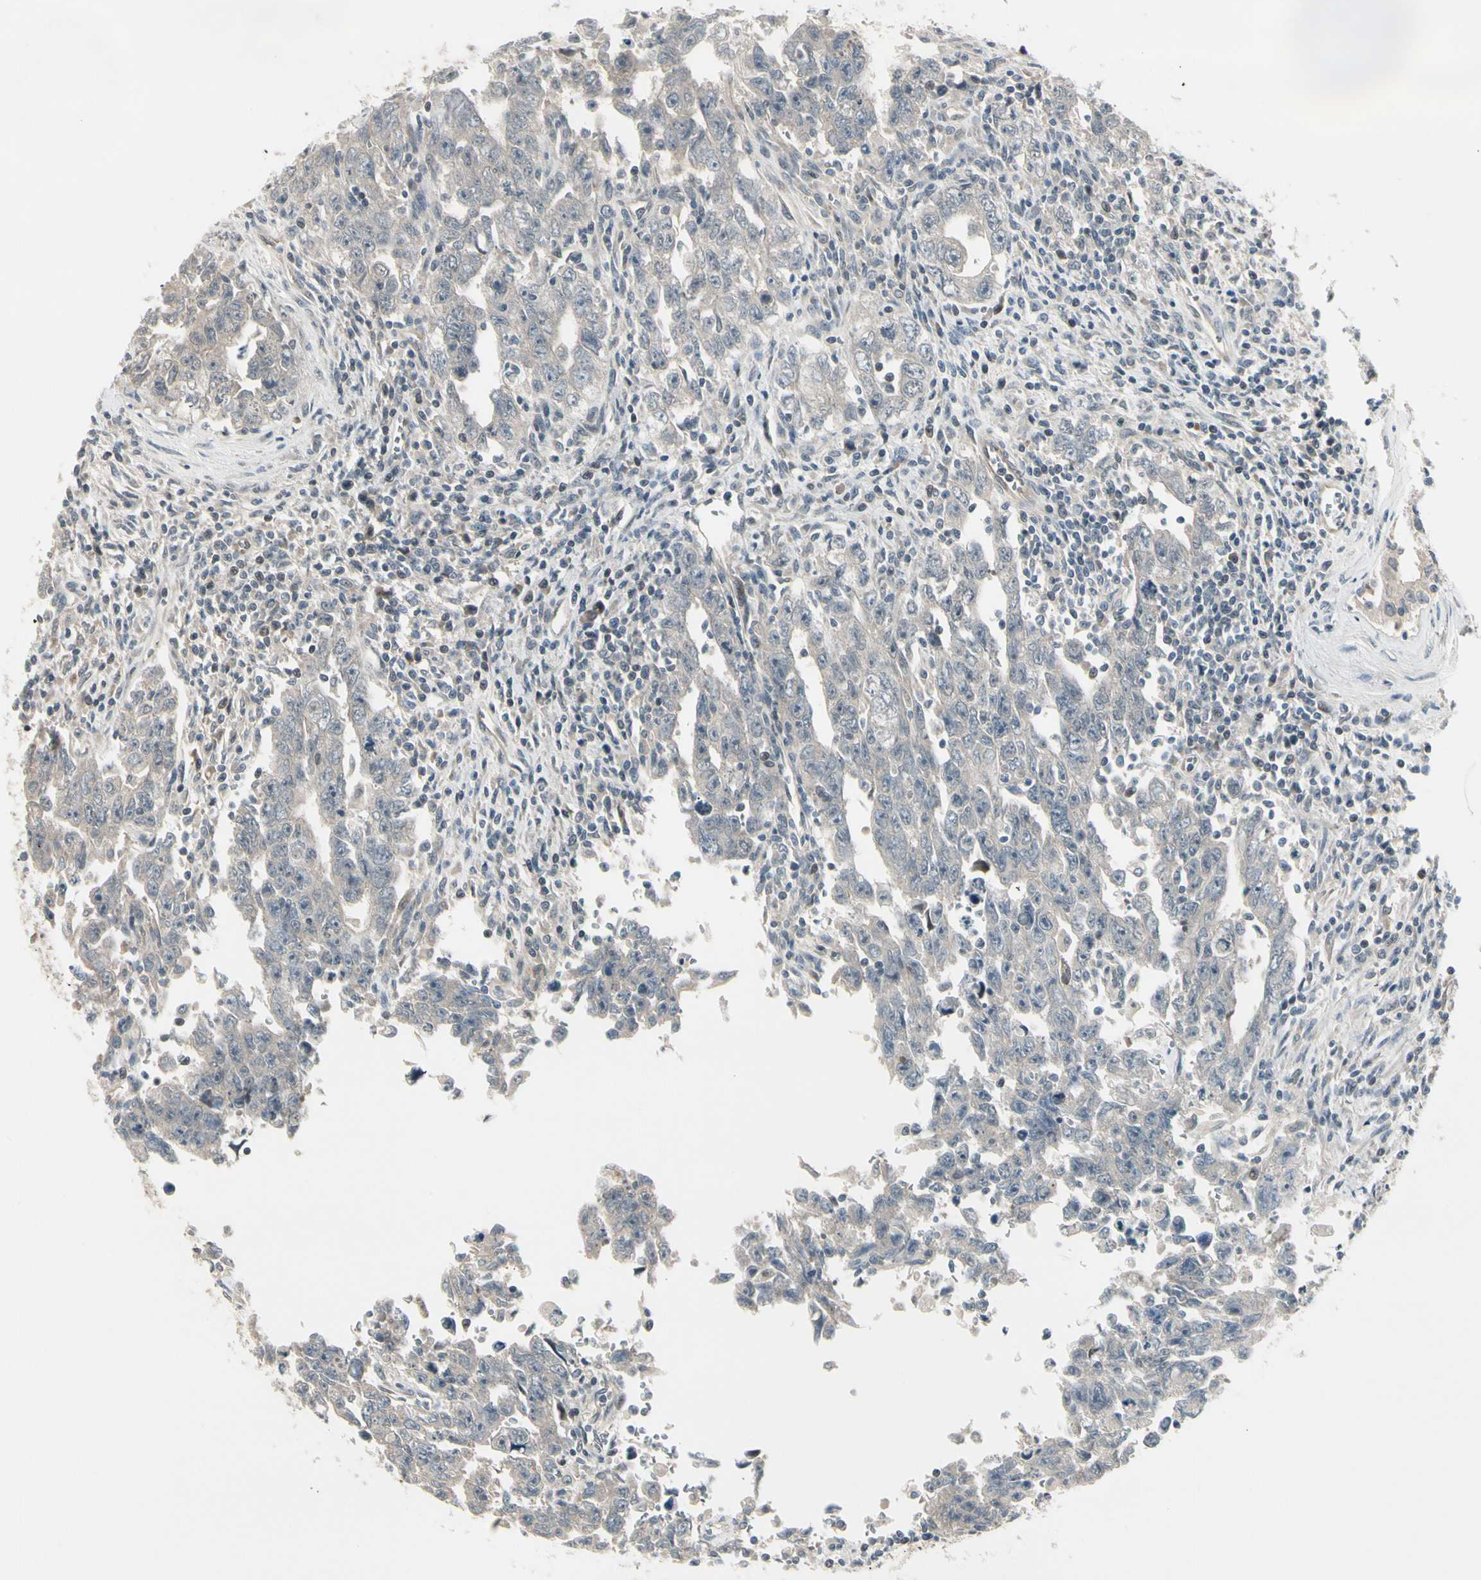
{"staining": {"intensity": "weak", "quantity": "25%-75%", "location": "cytoplasmic/membranous"}, "tissue": "testis cancer", "cell_type": "Tumor cells", "image_type": "cancer", "snomed": [{"axis": "morphology", "description": "Carcinoma, Embryonal, NOS"}, {"axis": "topography", "description": "Testis"}], "caption": "Immunohistochemistry micrograph of embryonal carcinoma (testis) stained for a protein (brown), which shows low levels of weak cytoplasmic/membranous expression in approximately 25%-75% of tumor cells.", "gene": "SVBP", "patient": {"sex": "male", "age": 28}}